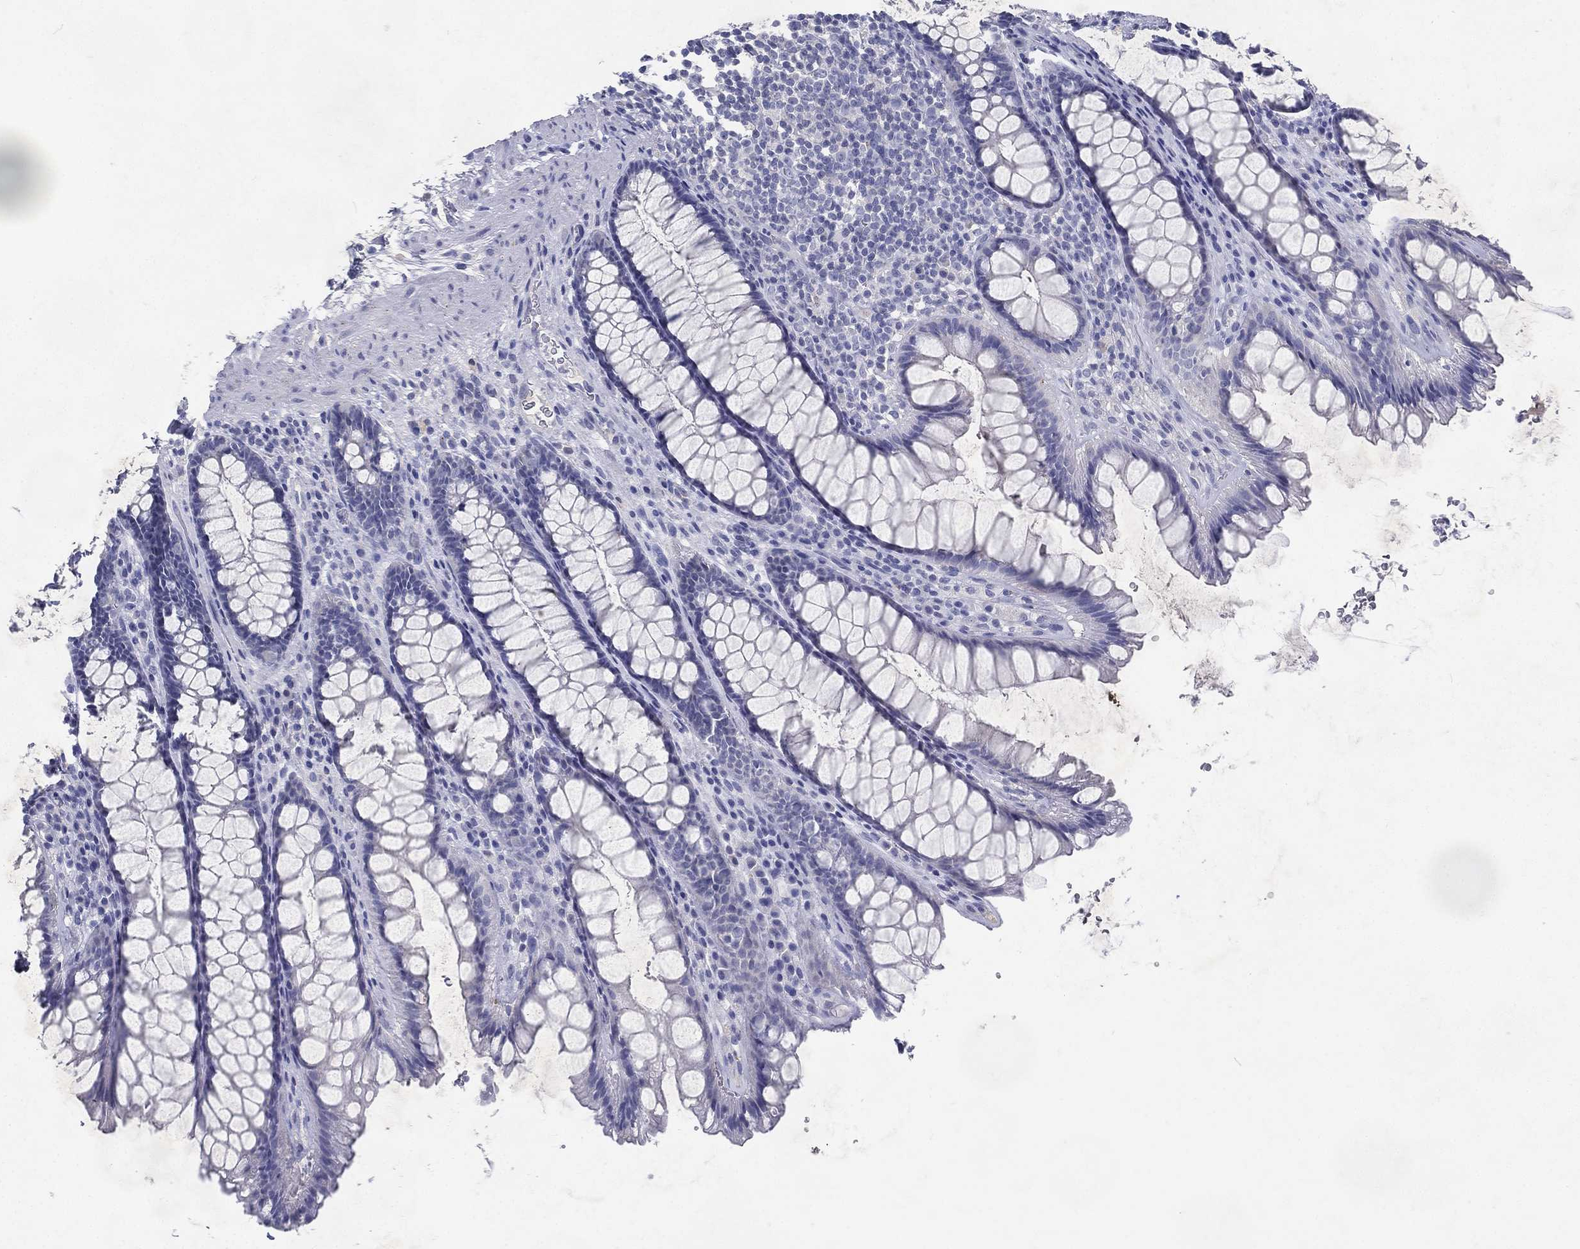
{"staining": {"intensity": "negative", "quantity": "none", "location": "none"}, "tissue": "rectum", "cell_type": "Glandular cells", "image_type": "normal", "snomed": [{"axis": "morphology", "description": "Normal tissue, NOS"}, {"axis": "topography", "description": "Rectum"}], "caption": "The immunohistochemistry image has no significant expression in glandular cells of rectum.", "gene": "RGS13", "patient": {"sex": "male", "age": 72}}